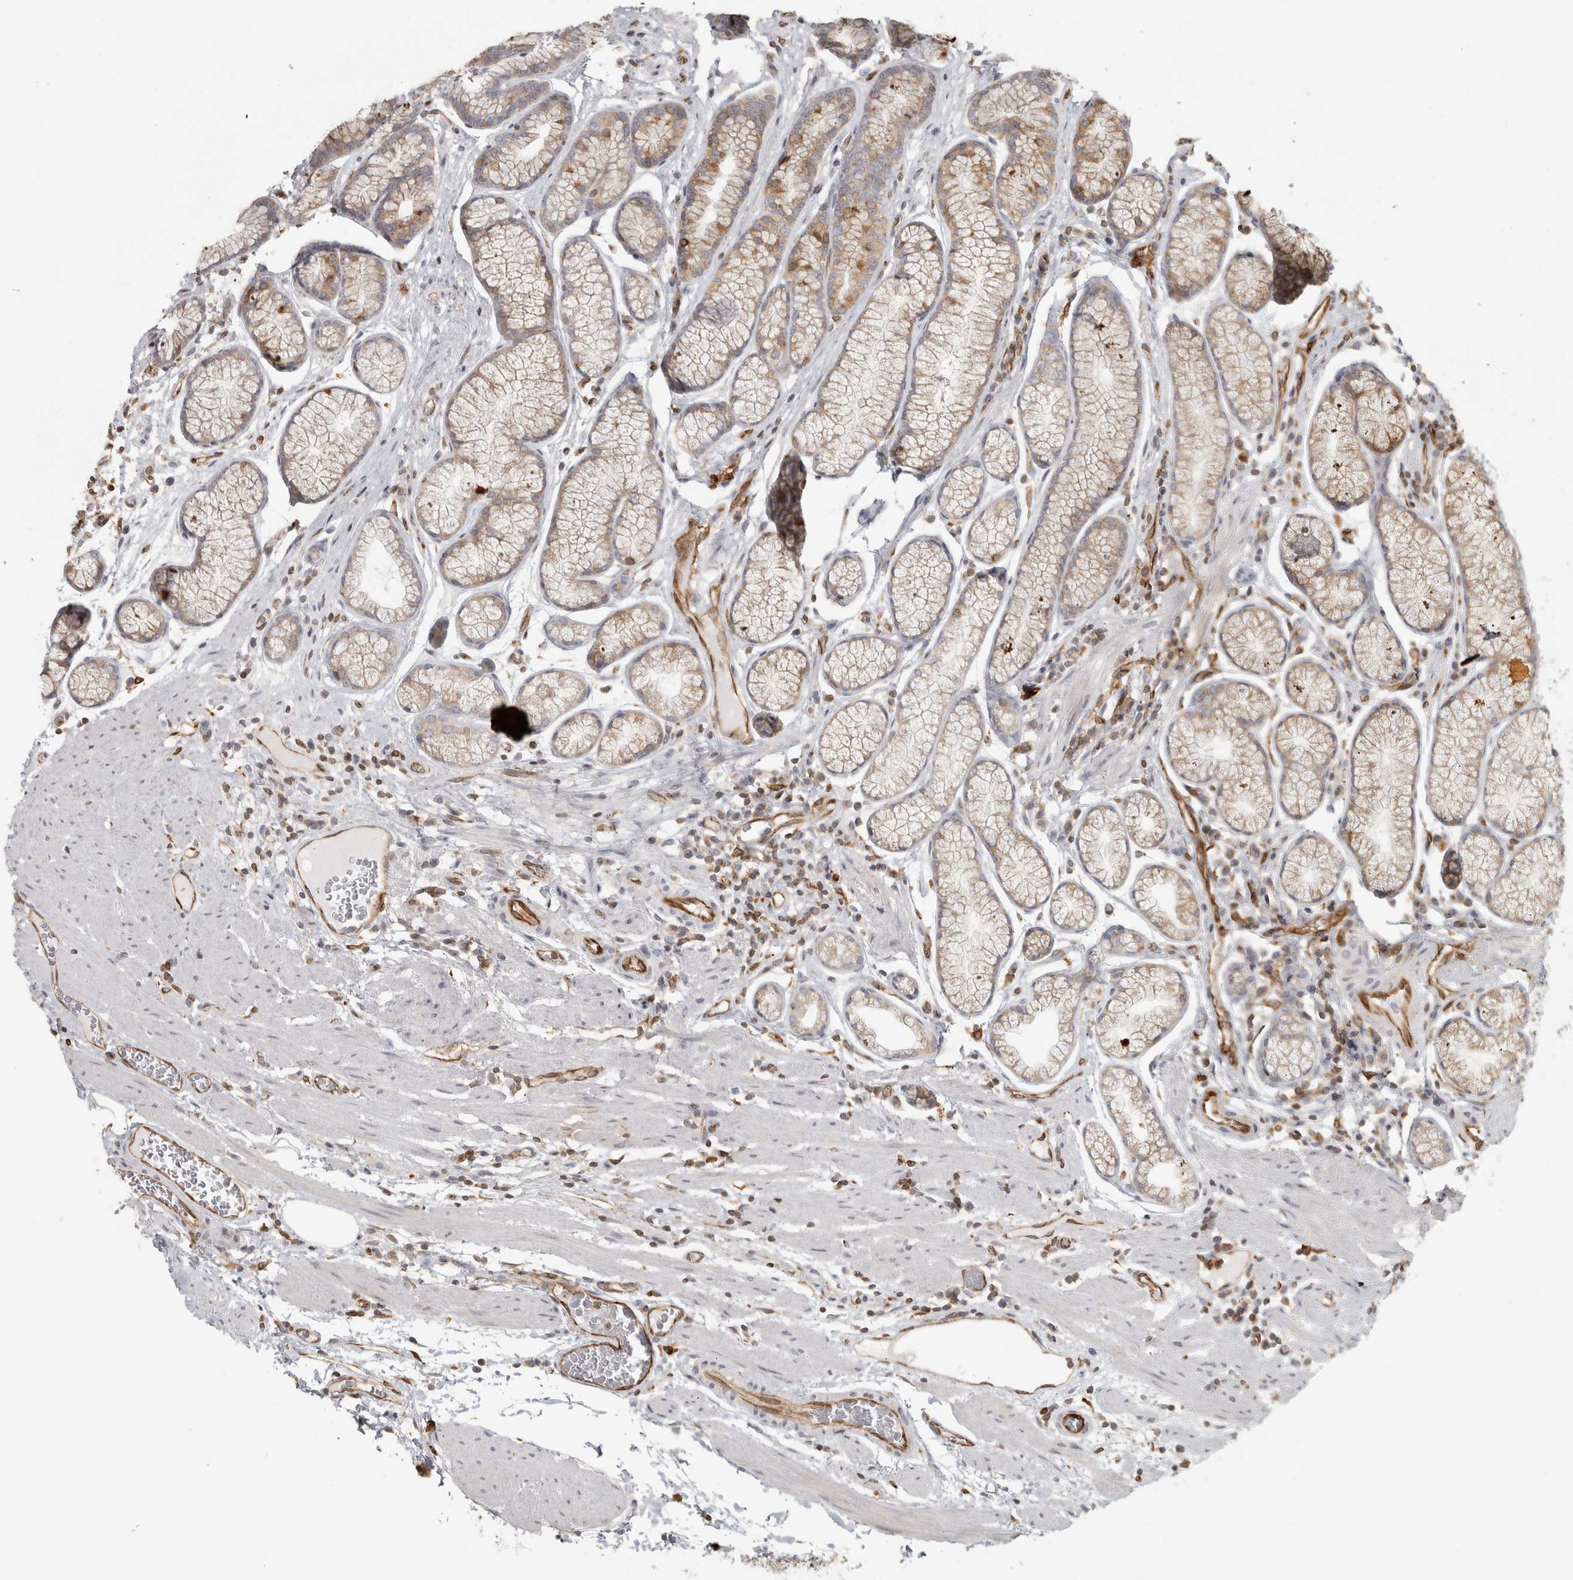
{"staining": {"intensity": "moderate", "quantity": "25%-75%", "location": "cytoplasmic/membranous"}, "tissue": "stomach", "cell_type": "Glandular cells", "image_type": "normal", "snomed": [{"axis": "morphology", "description": "Normal tissue, NOS"}, {"axis": "topography", "description": "Stomach"}], "caption": "Stomach stained for a protein (brown) reveals moderate cytoplasmic/membranous positive positivity in about 25%-75% of glandular cells.", "gene": "HLA", "patient": {"sex": "male", "age": 42}}